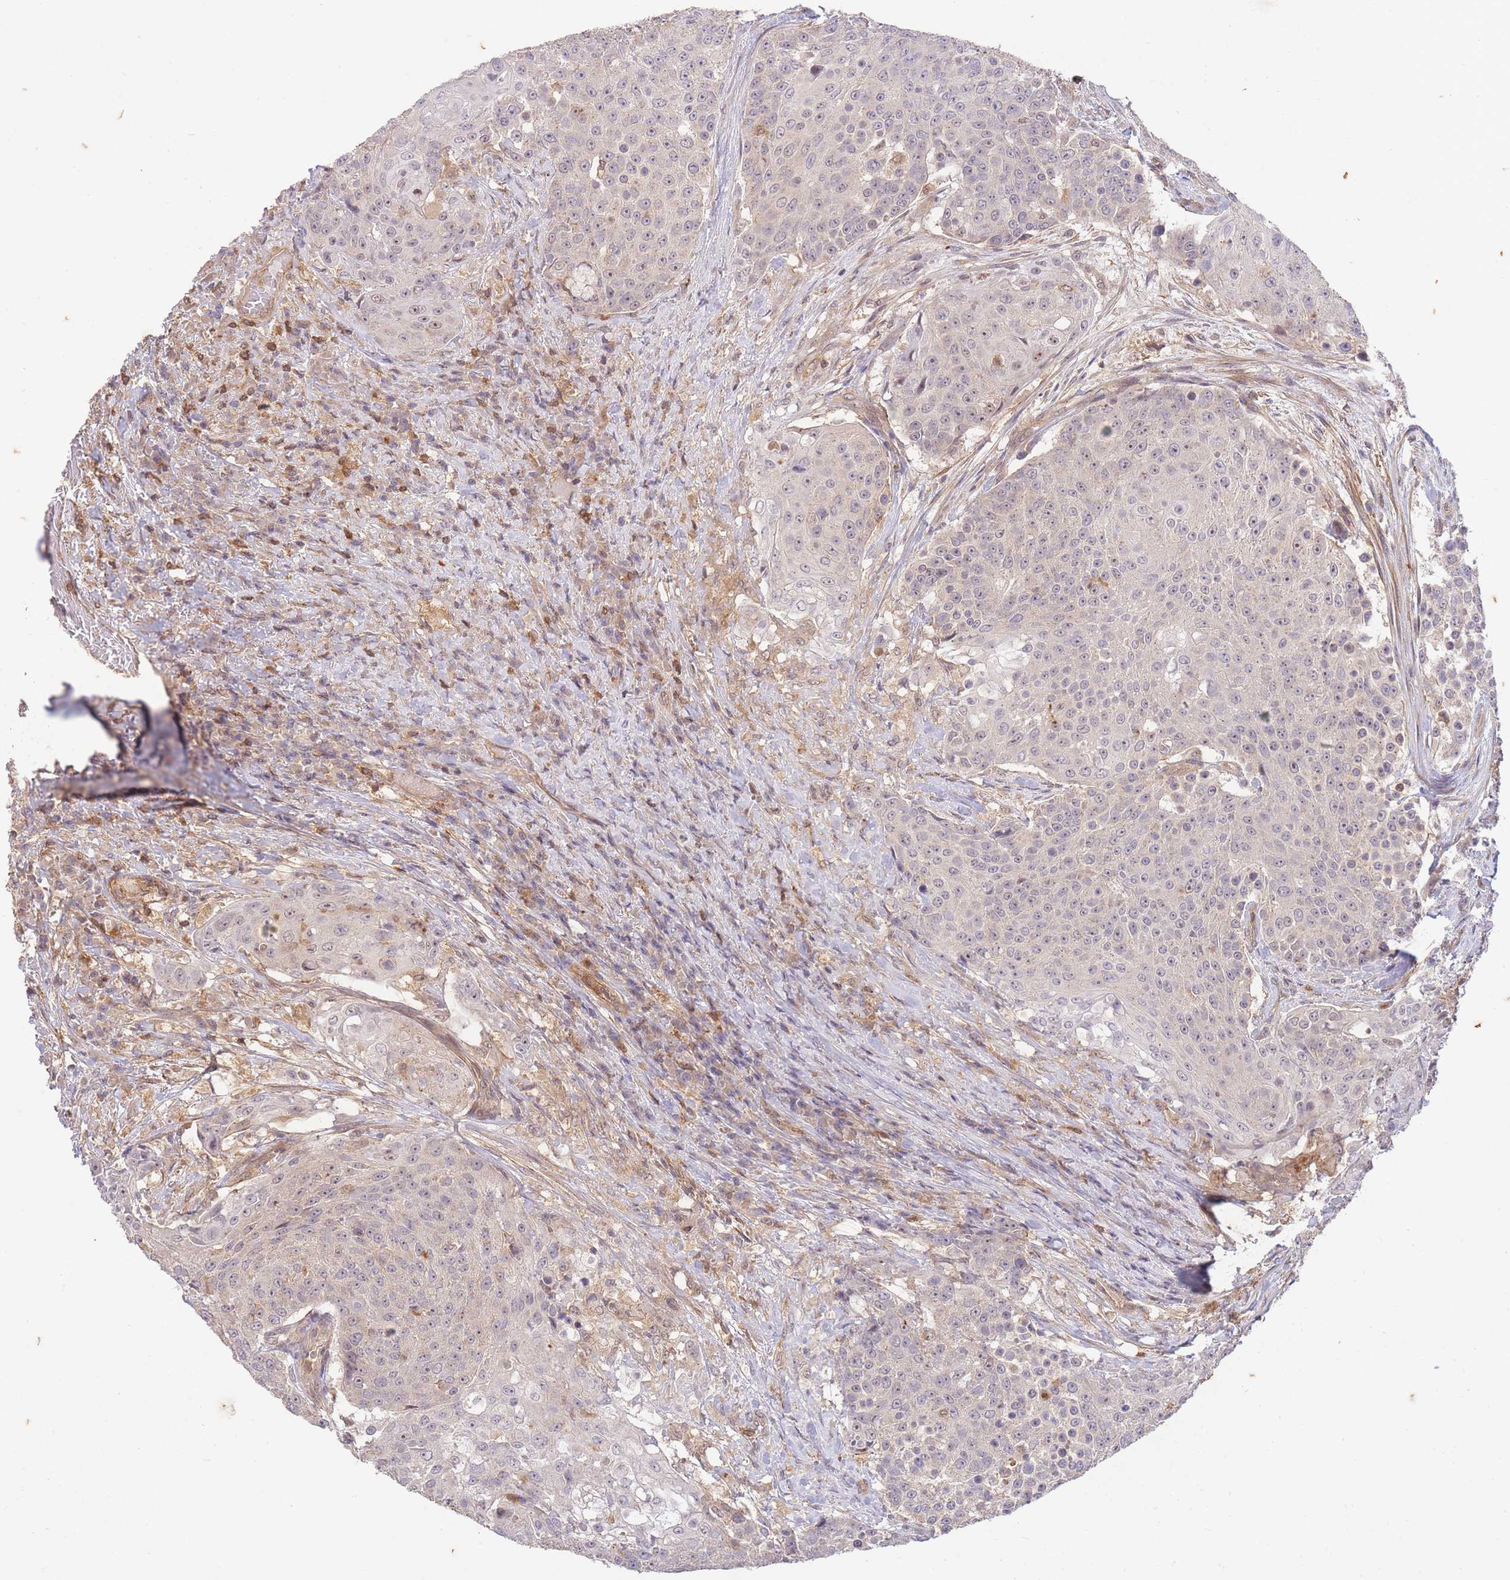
{"staining": {"intensity": "weak", "quantity": "<25%", "location": "nuclear"}, "tissue": "urothelial cancer", "cell_type": "Tumor cells", "image_type": "cancer", "snomed": [{"axis": "morphology", "description": "Urothelial carcinoma, High grade"}, {"axis": "topography", "description": "Urinary bladder"}], "caption": "Immunohistochemical staining of urothelial cancer reveals no significant staining in tumor cells. (Stains: DAB IHC with hematoxylin counter stain, Microscopy: brightfield microscopy at high magnification).", "gene": "ST8SIA4", "patient": {"sex": "female", "age": 63}}